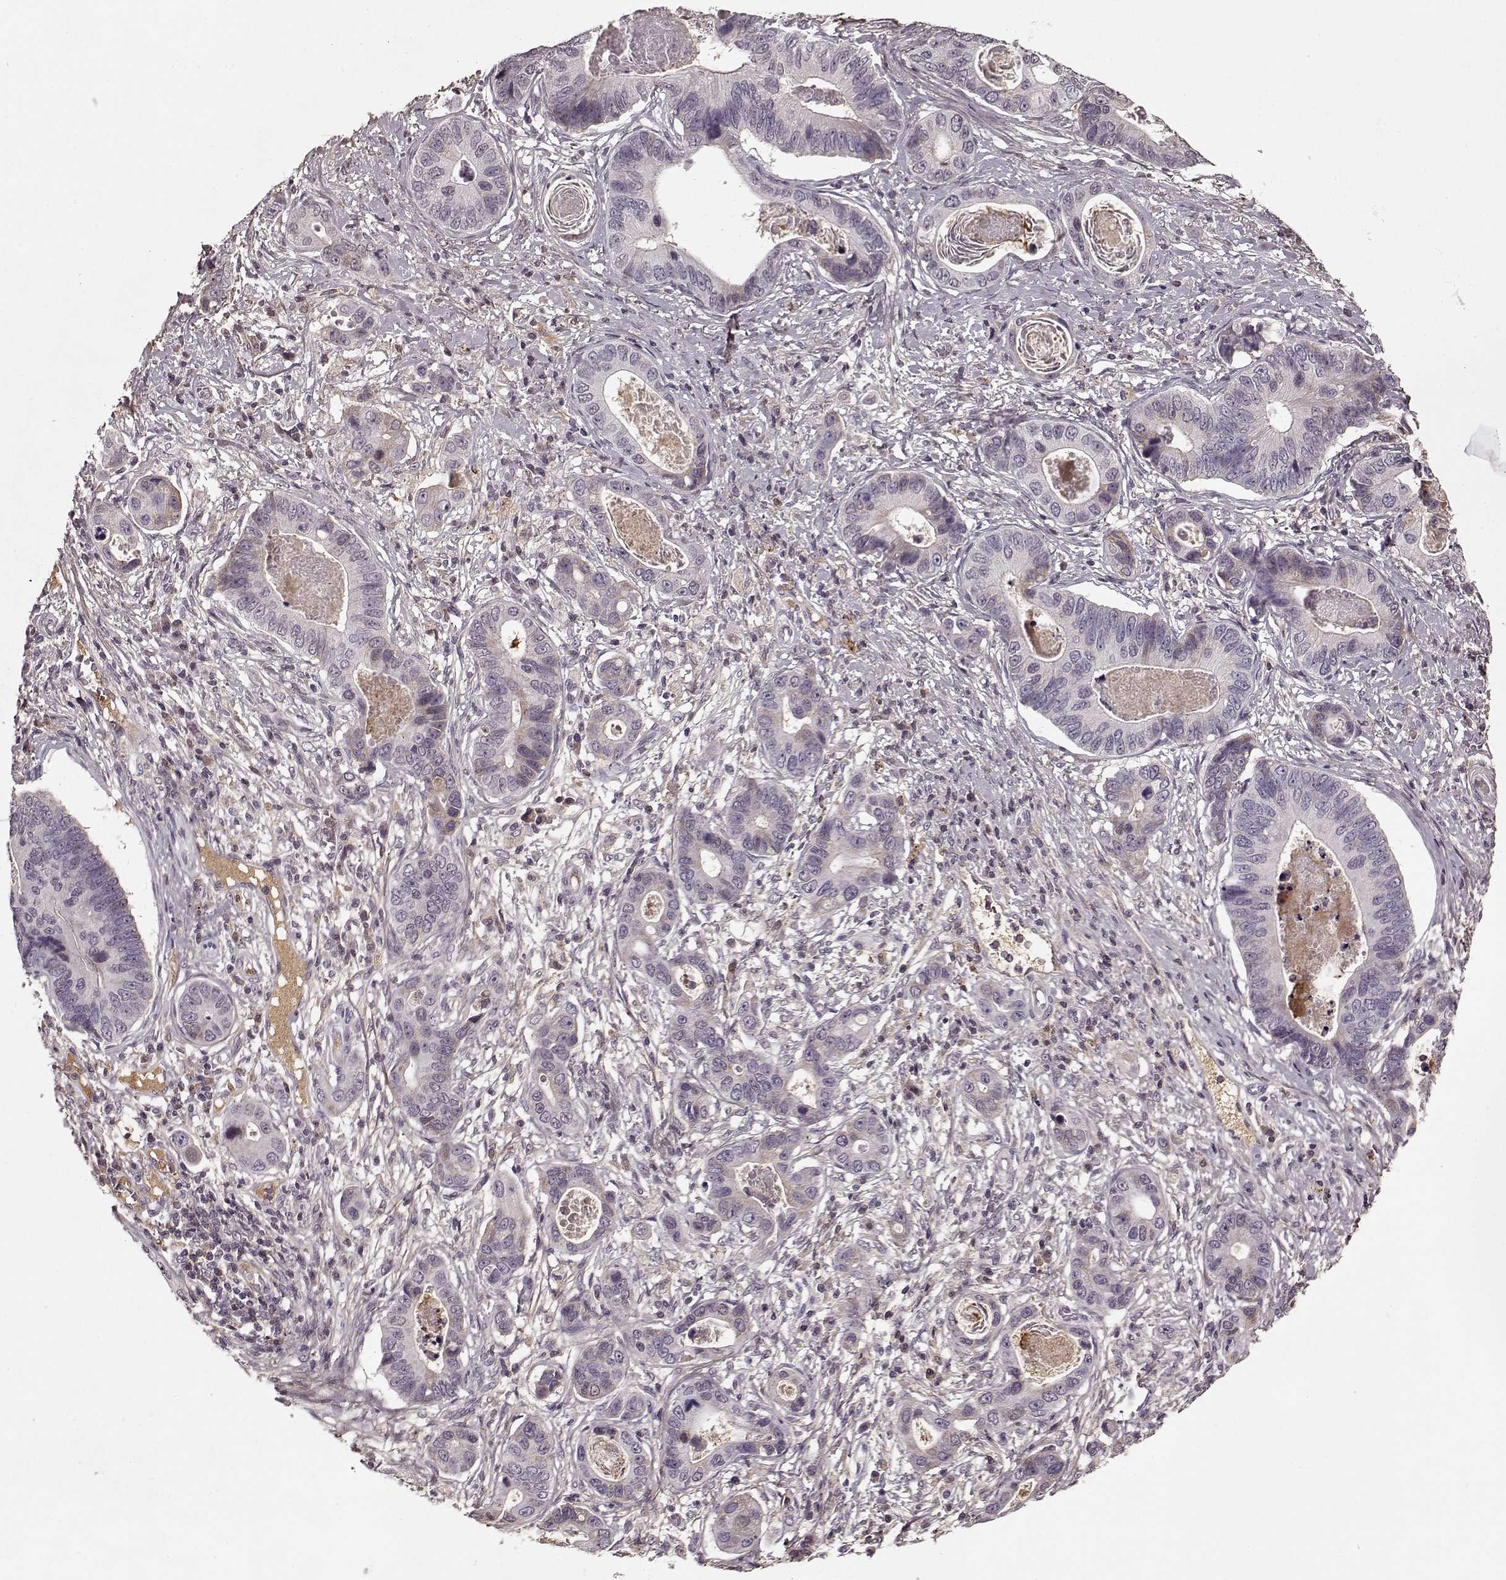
{"staining": {"intensity": "negative", "quantity": "none", "location": "none"}, "tissue": "stomach cancer", "cell_type": "Tumor cells", "image_type": "cancer", "snomed": [{"axis": "morphology", "description": "Adenocarcinoma, NOS"}, {"axis": "topography", "description": "Stomach"}], "caption": "The photomicrograph shows no significant positivity in tumor cells of stomach cancer (adenocarcinoma).", "gene": "LUM", "patient": {"sex": "male", "age": 84}}